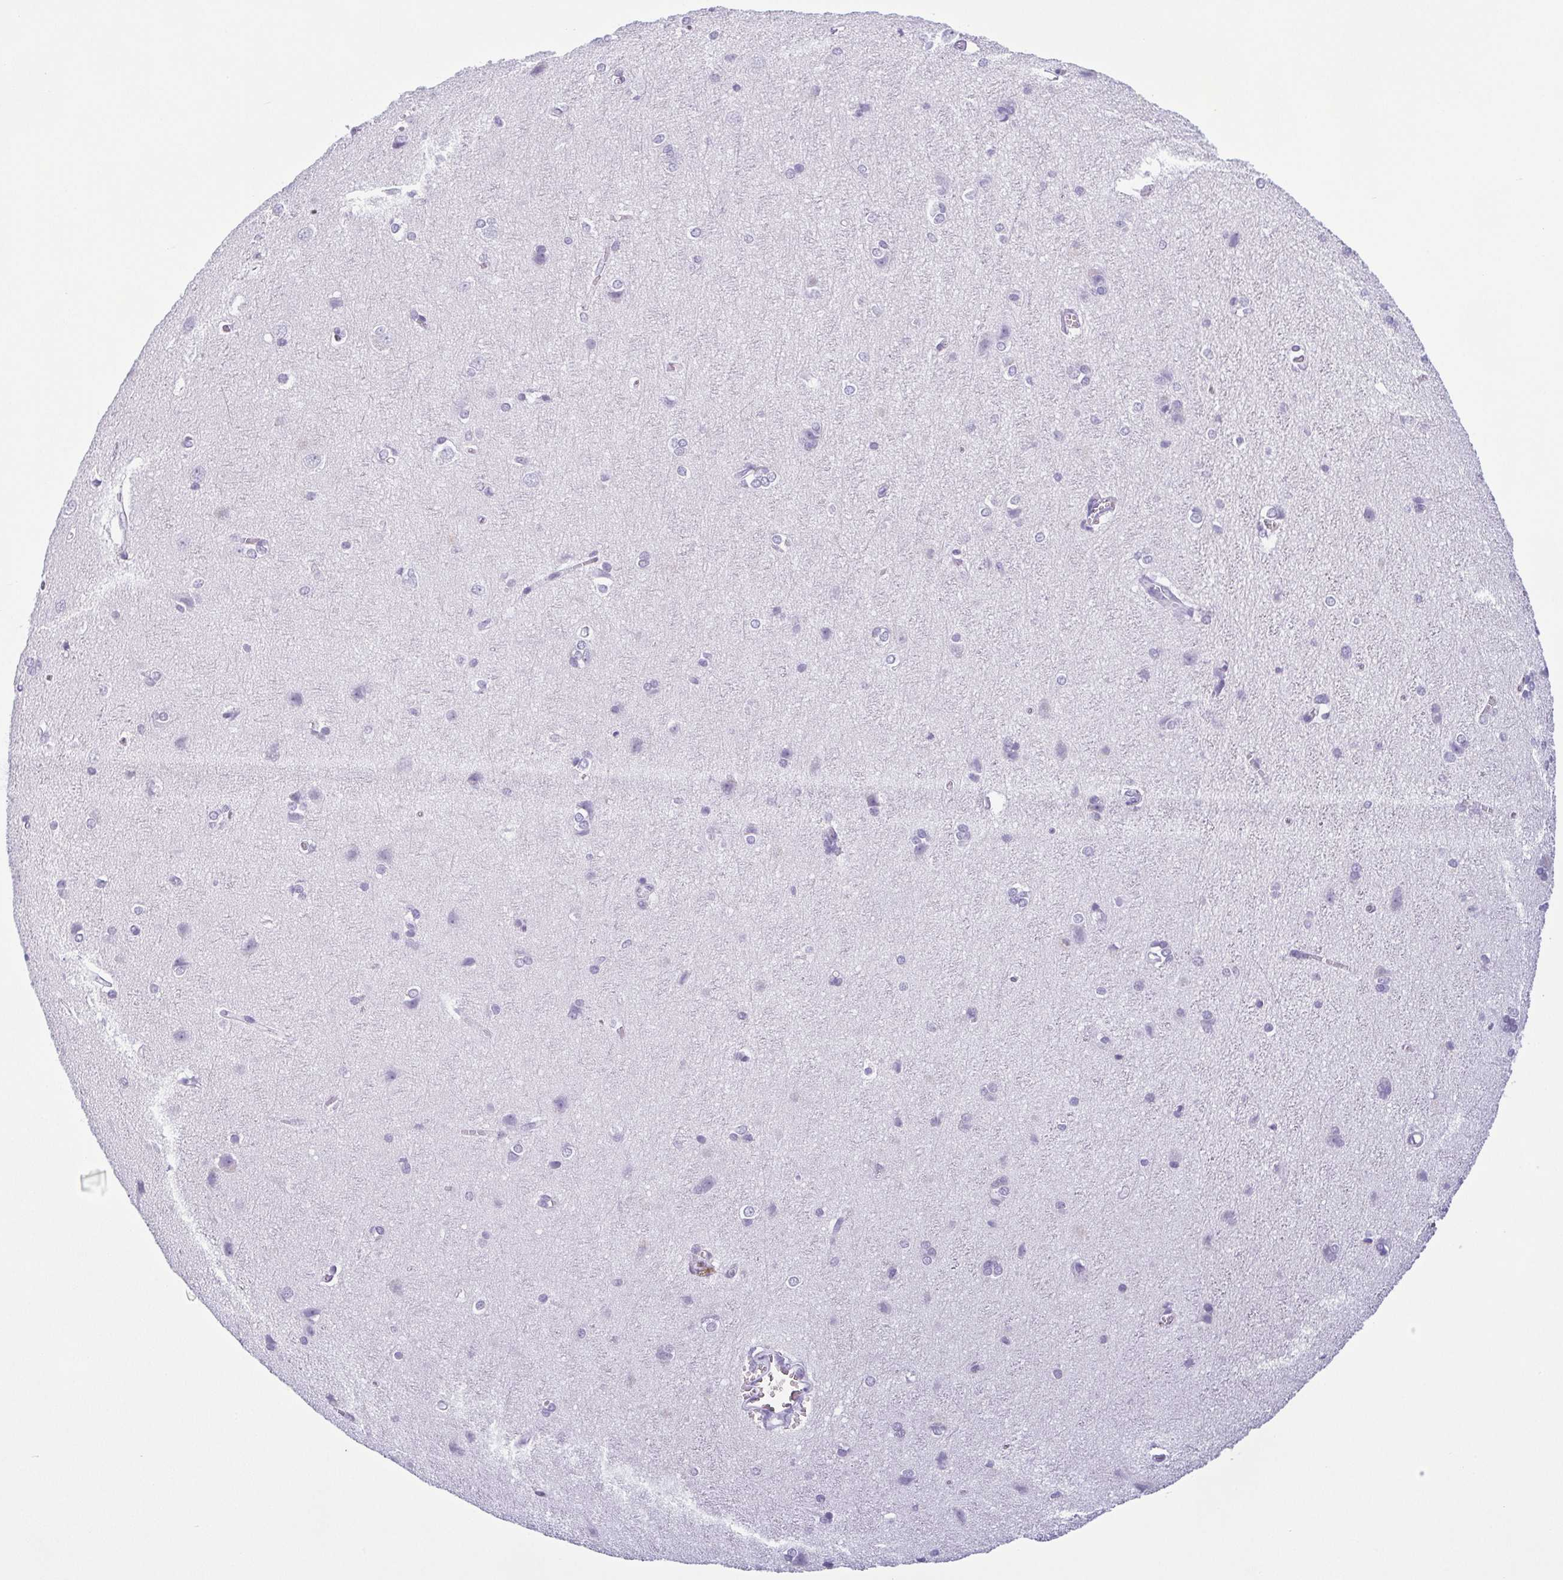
{"staining": {"intensity": "negative", "quantity": "none", "location": "none"}, "tissue": "cerebral cortex", "cell_type": "Endothelial cells", "image_type": "normal", "snomed": [{"axis": "morphology", "description": "Normal tissue, NOS"}, {"axis": "topography", "description": "Cerebral cortex"}], "caption": "Immunohistochemistry (IHC) of normal cerebral cortex reveals no staining in endothelial cells.", "gene": "KRT78", "patient": {"sex": "male", "age": 37}}